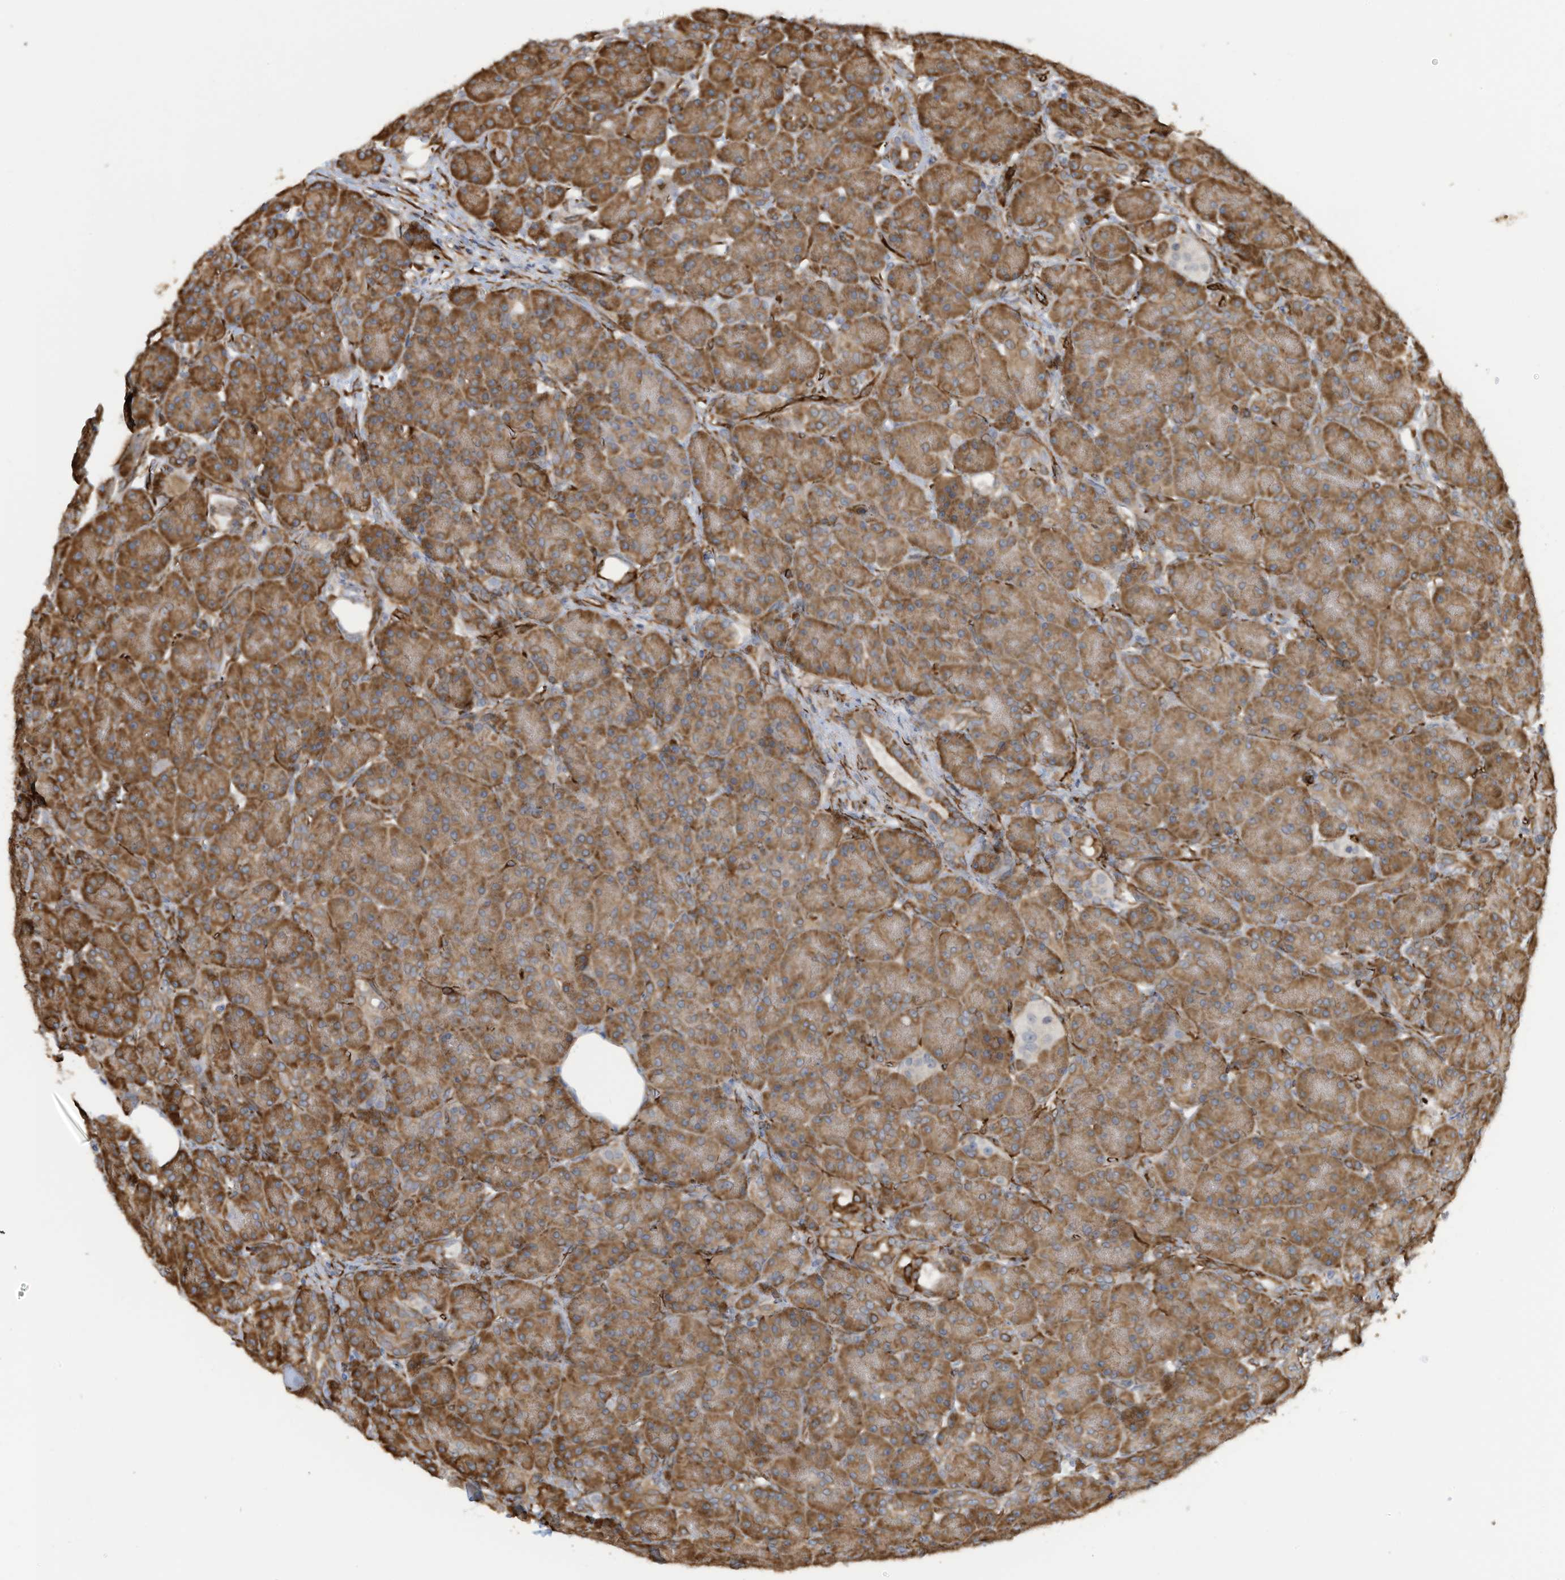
{"staining": {"intensity": "moderate", "quantity": ">75%", "location": "cytoplasmic/membranous"}, "tissue": "pancreas", "cell_type": "Exocrine glandular cells", "image_type": "normal", "snomed": [{"axis": "morphology", "description": "Normal tissue, NOS"}, {"axis": "topography", "description": "Pancreas"}], "caption": "Approximately >75% of exocrine glandular cells in normal pancreas demonstrate moderate cytoplasmic/membranous protein staining as visualized by brown immunohistochemical staining.", "gene": "ZBTB45", "patient": {"sex": "male", "age": 63}}